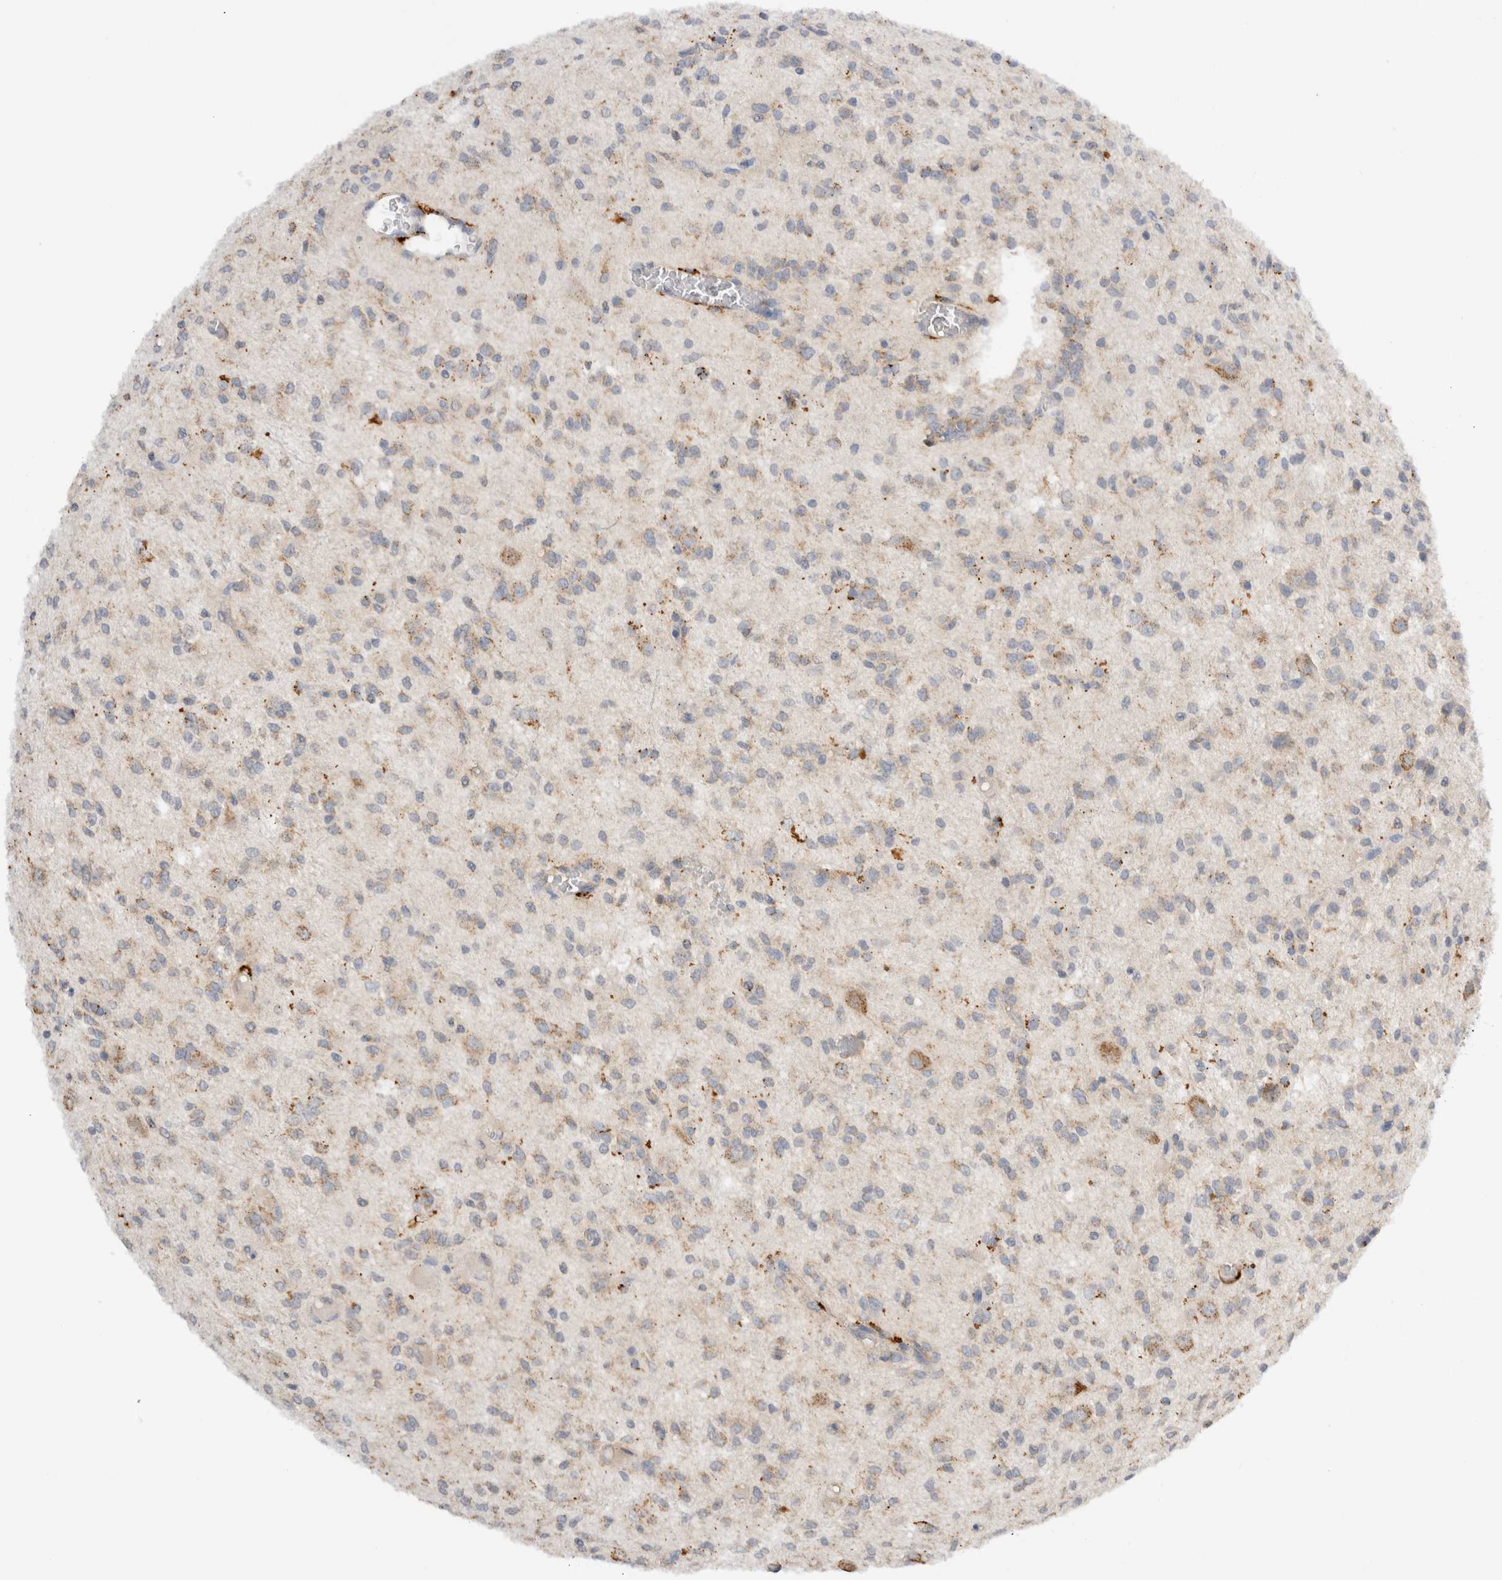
{"staining": {"intensity": "weak", "quantity": ">75%", "location": "cytoplasmic/membranous"}, "tissue": "glioma", "cell_type": "Tumor cells", "image_type": "cancer", "snomed": [{"axis": "morphology", "description": "Glioma, malignant, High grade"}, {"axis": "topography", "description": "Brain"}], "caption": "Protein analysis of glioma tissue displays weak cytoplasmic/membranous expression in about >75% of tumor cells.", "gene": "GNS", "patient": {"sex": "female", "age": 59}}